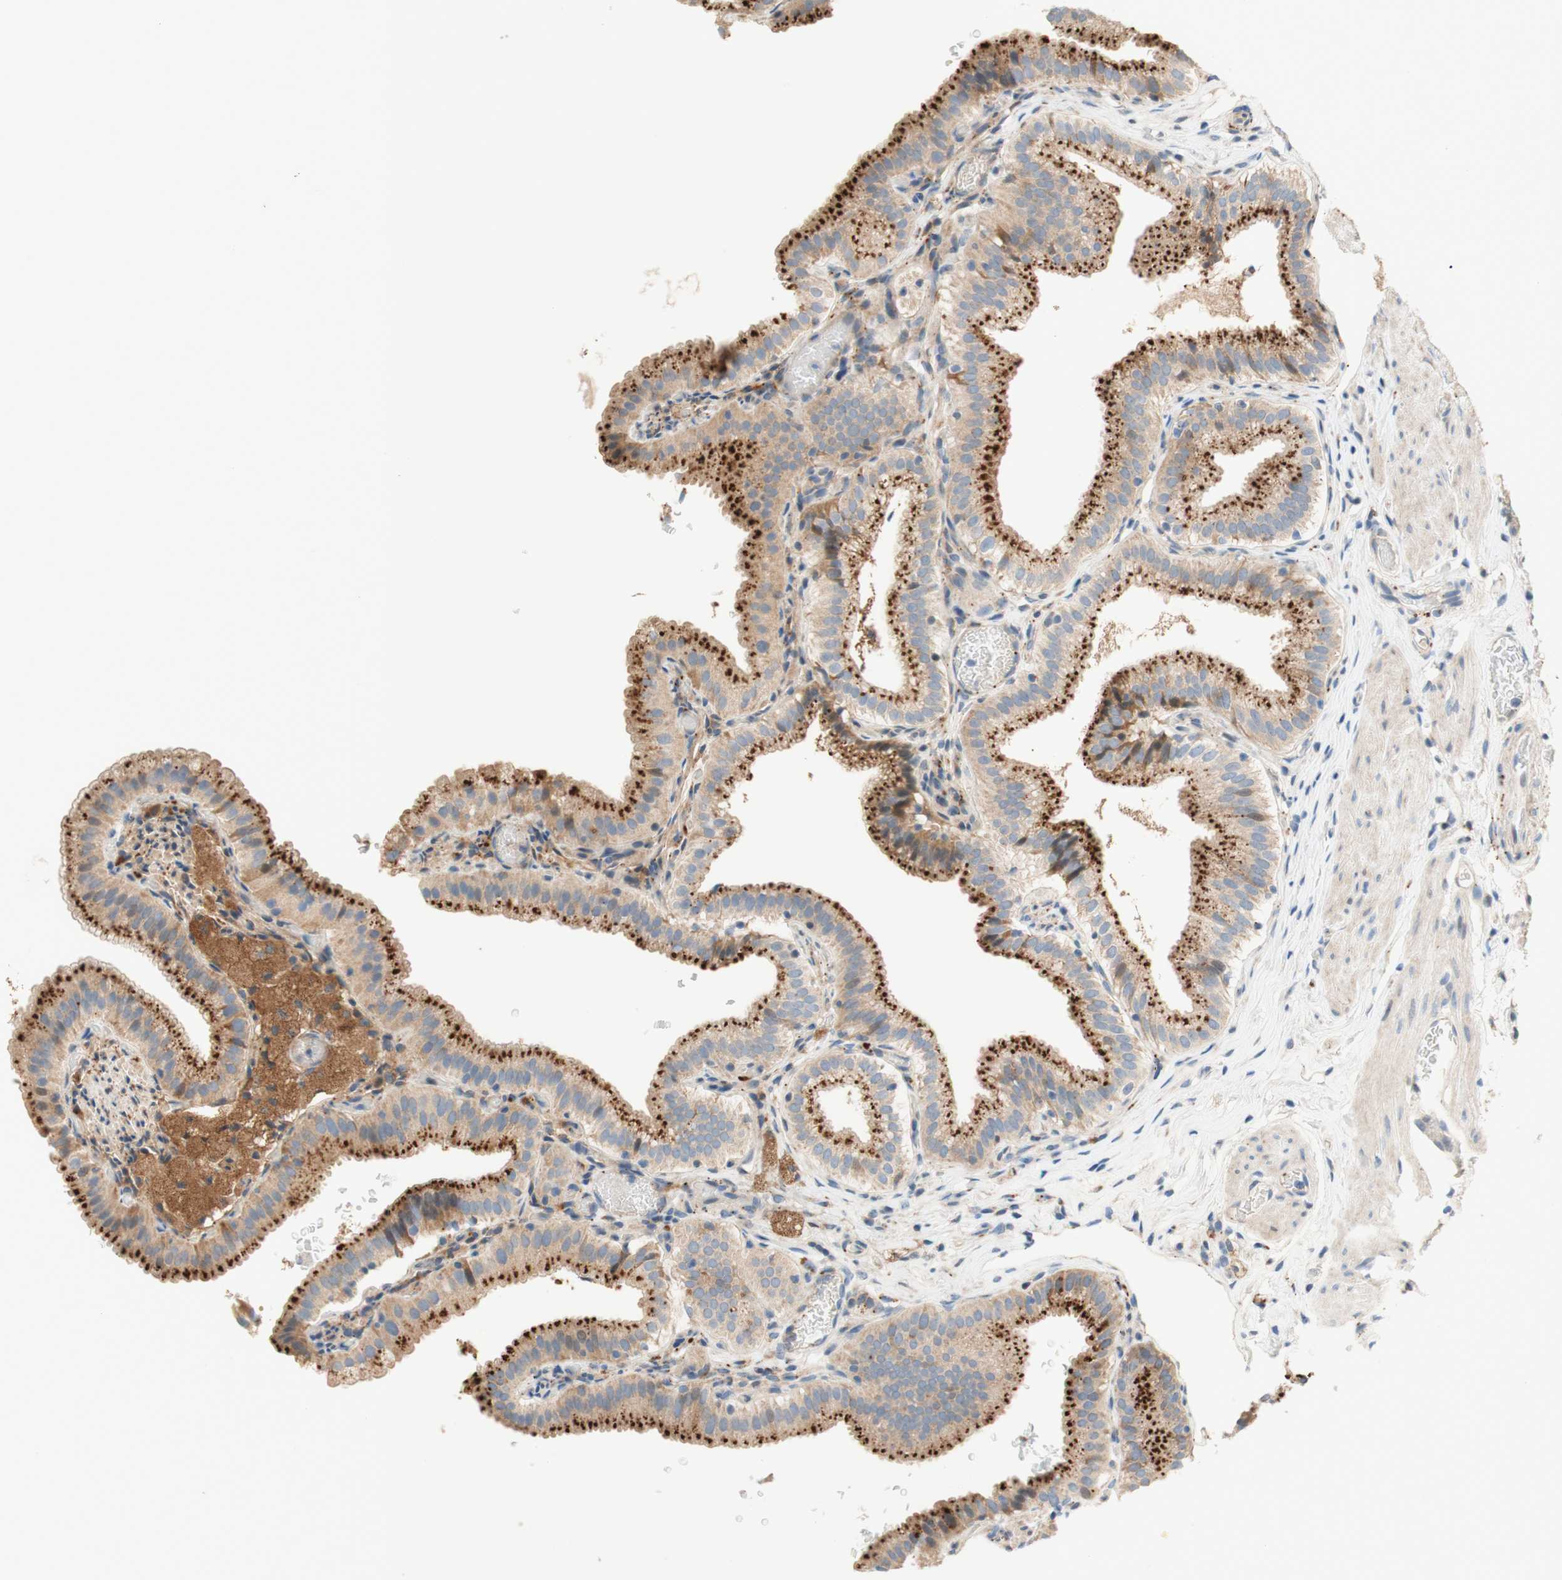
{"staining": {"intensity": "strong", "quantity": ">75%", "location": "cytoplasmic/membranous"}, "tissue": "gallbladder", "cell_type": "Glandular cells", "image_type": "normal", "snomed": [{"axis": "morphology", "description": "Normal tissue, NOS"}, {"axis": "topography", "description": "Gallbladder"}], "caption": "The photomicrograph exhibits a brown stain indicating the presence of a protein in the cytoplasmic/membranous of glandular cells in gallbladder. (Stains: DAB in brown, nuclei in blue, Microscopy: brightfield microscopy at high magnification).", "gene": "PTPN21", "patient": {"sex": "male", "age": 54}}